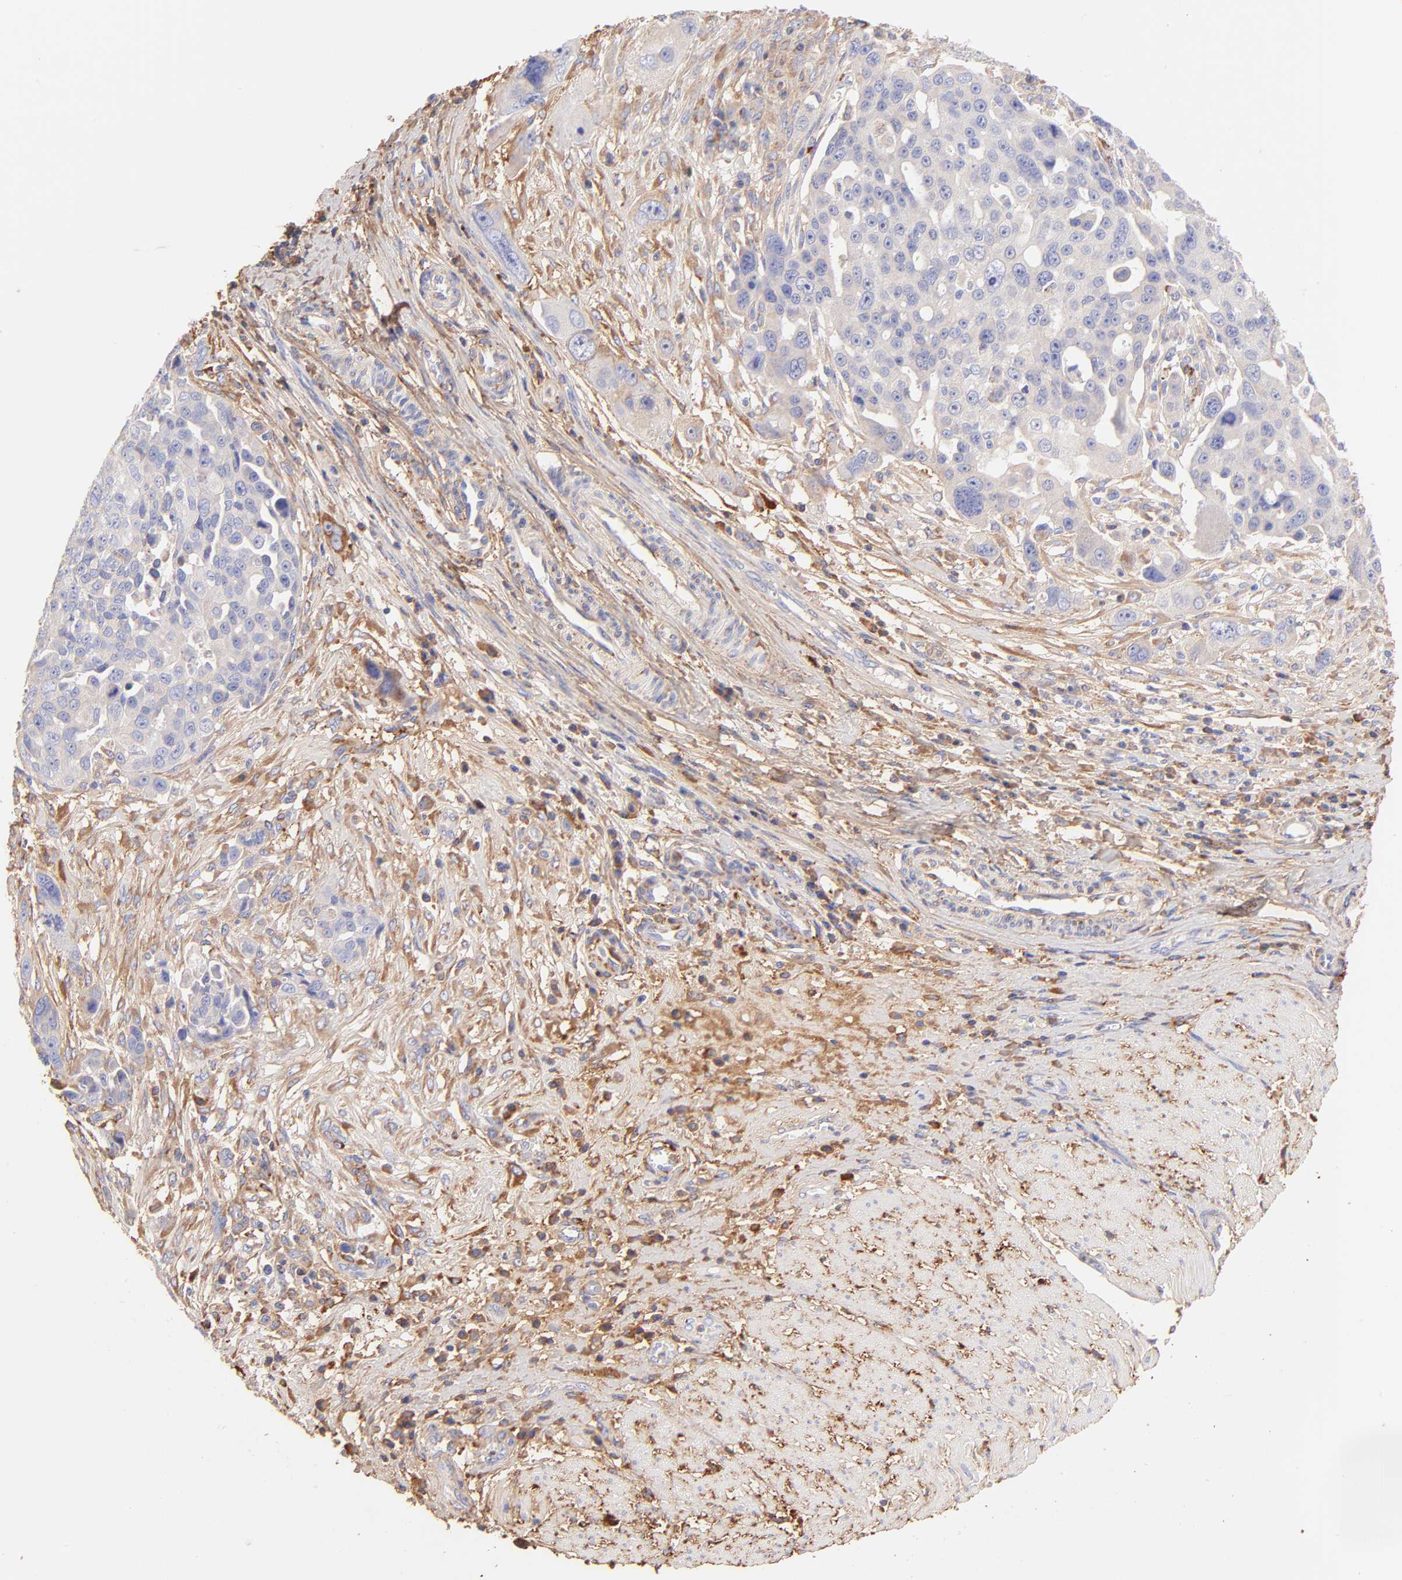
{"staining": {"intensity": "weak", "quantity": "25%-75%", "location": "cytoplasmic/membranous"}, "tissue": "ovarian cancer", "cell_type": "Tumor cells", "image_type": "cancer", "snomed": [{"axis": "morphology", "description": "Carcinoma, endometroid"}, {"axis": "topography", "description": "Ovary"}], "caption": "High-power microscopy captured an IHC photomicrograph of ovarian cancer (endometroid carcinoma), revealing weak cytoplasmic/membranous staining in approximately 25%-75% of tumor cells.", "gene": "BGN", "patient": {"sex": "female", "age": 75}}